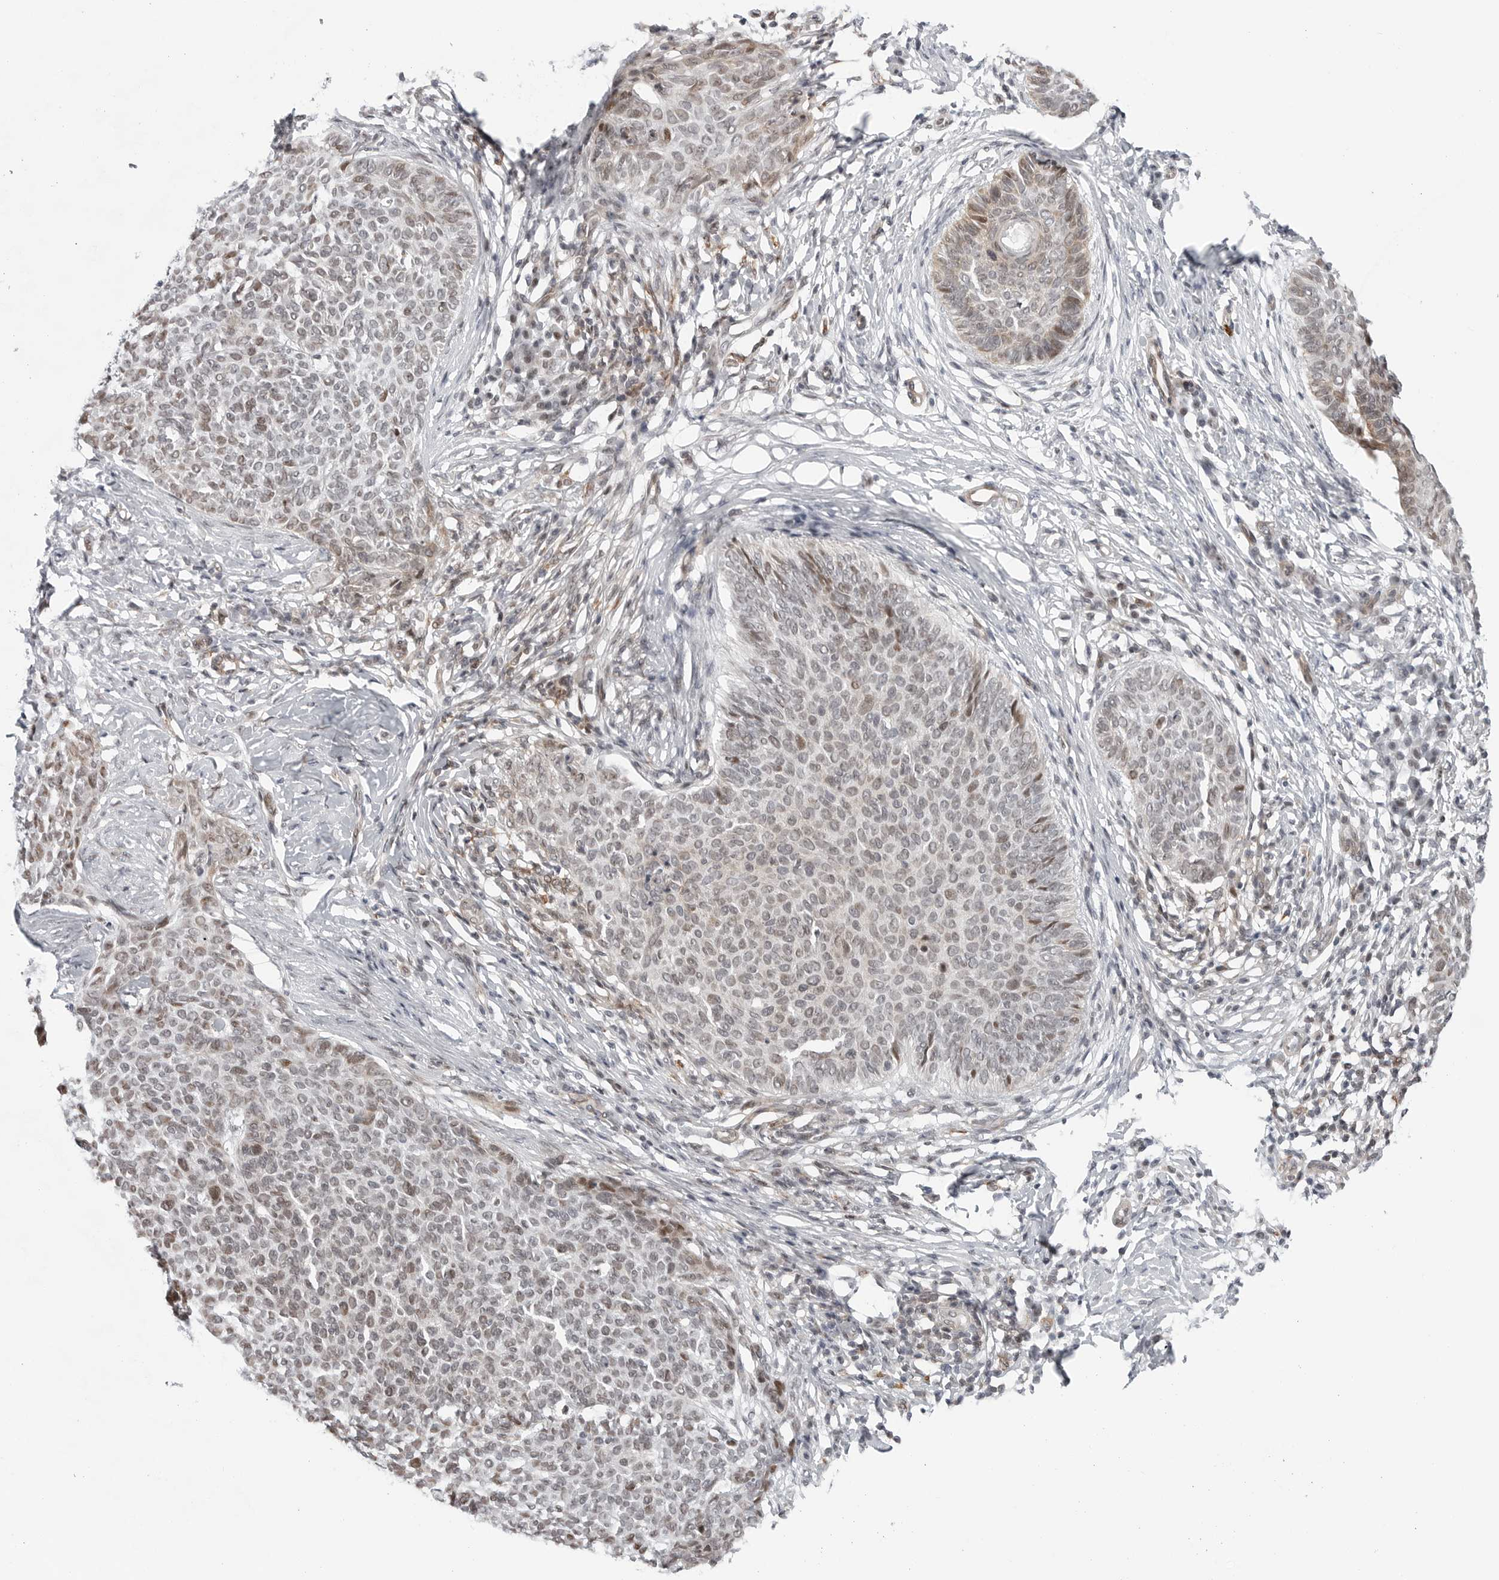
{"staining": {"intensity": "weak", "quantity": "25%-75%", "location": "cytoplasmic/membranous,nuclear"}, "tissue": "skin cancer", "cell_type": "Tumor cells", "image_type": "cancer", "snomed": [{"axis": "morphology", "description": "Normal tissue, NOS"}, {"axis": "morphology", "description": "Basal cell carcinoma"}, {"axis": "topography", "description": "Skin"}], "caption": "Protein analysis of basal cell carcinoma (skin) tissue shows weak cytoplasmic/membranous and nuclear staining in about 25%-75% of tumor cells. (DAB (3,3'-diaminobenzidine) IHC, brown staining for protein, blue staining for nuclei).", "gene": "FAM135B", "patient": {"sex": "male", "age": 50}}